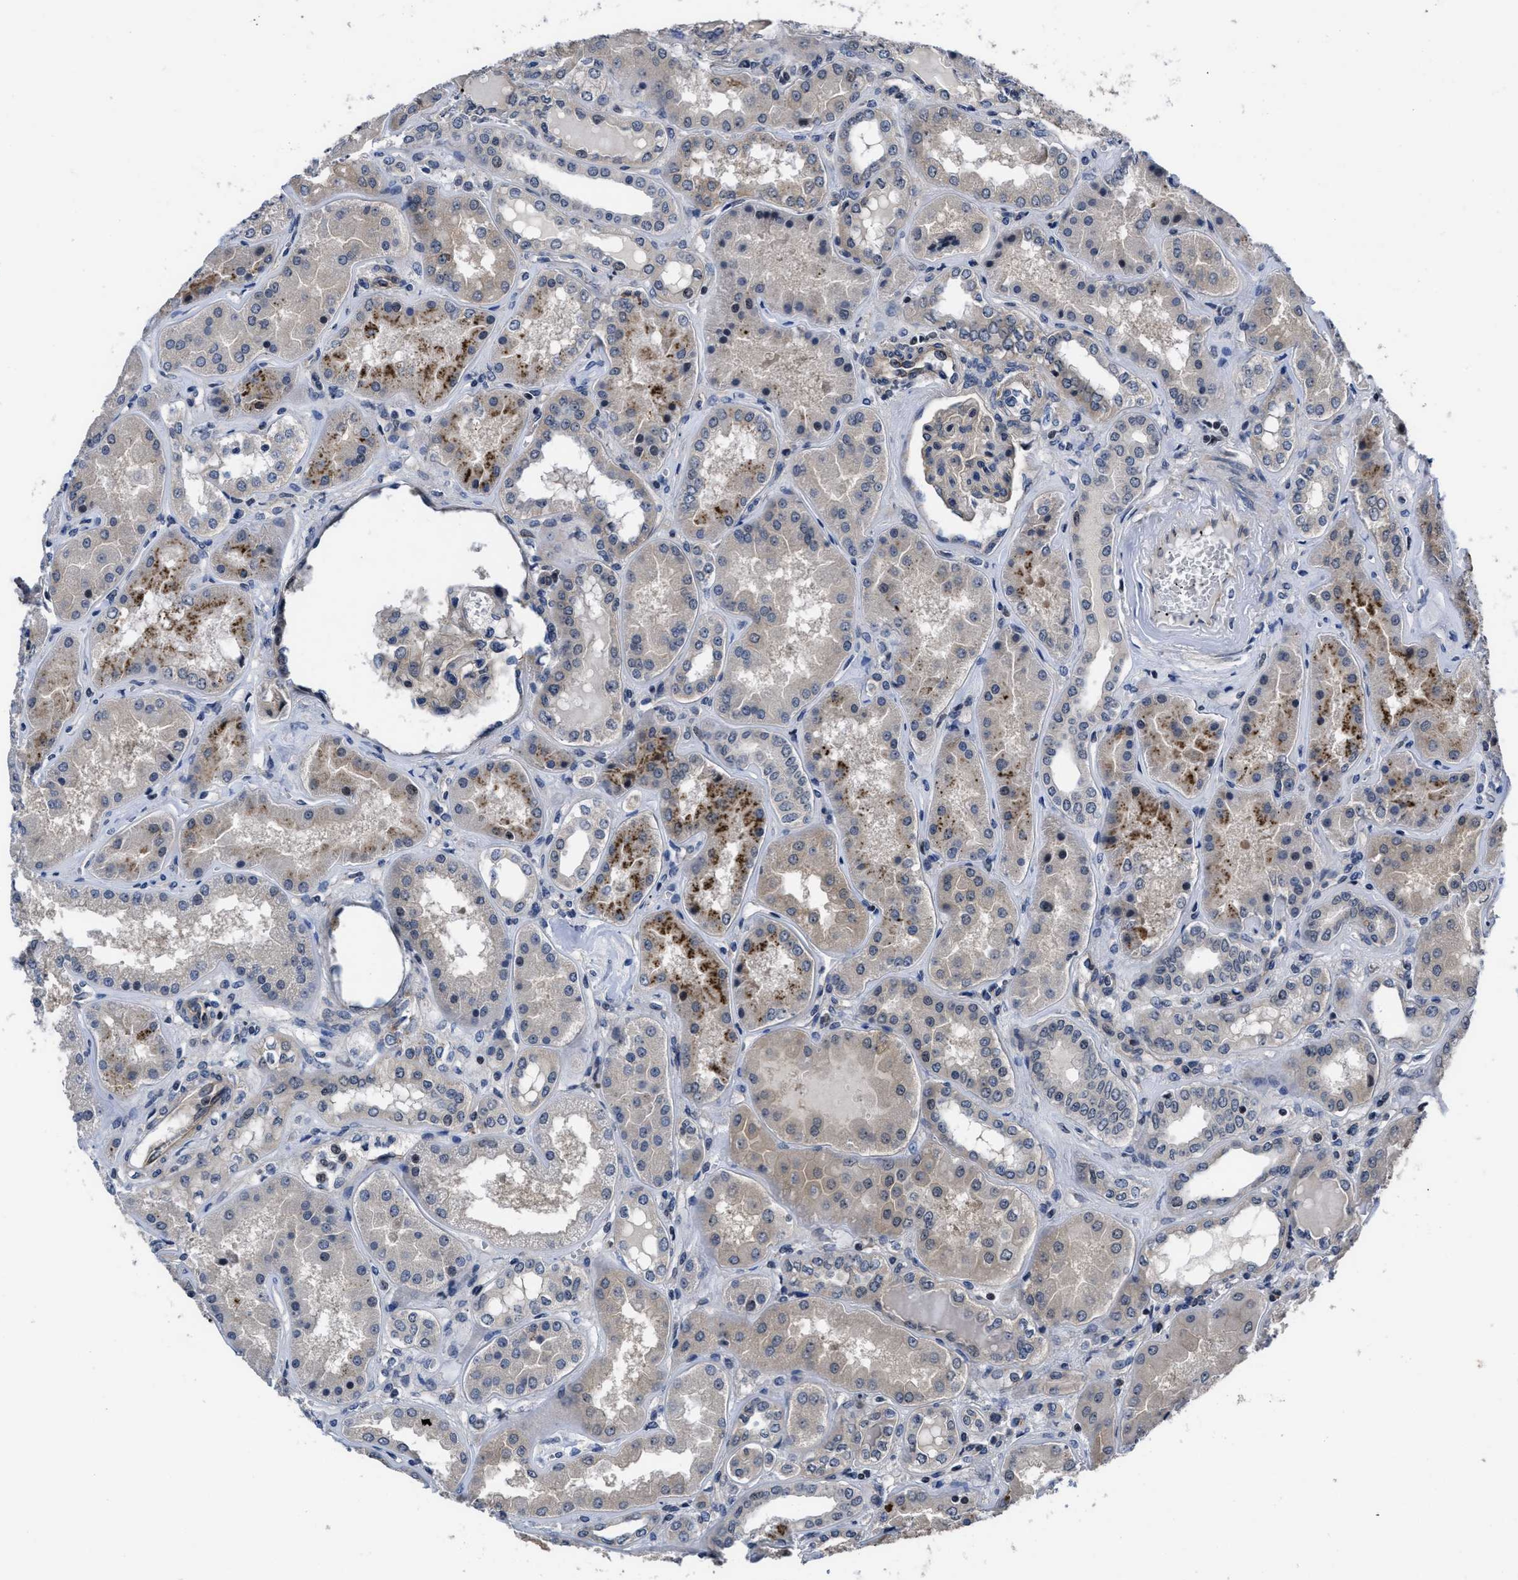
{"staining": {"intensity": "moderate", "quantity": "25%-75%", "location": "cytoplasmic/membranous"}, "tissue": "kidney", "cell_type": "Cells in glomeruli", "image_type": "normal", "snomed": [{"axis": "morphology", "description": "Normal tissue, NOS"}, {"axis": "topography", "description": "Kidney"}], "caption": "Immunohistochemical staining of unremarkable kidney shows medium levels of moderate cytoplasmic/membranous positivity in about 25%-75% of cells in glomeruli.", "gene": "DNAJC14", "patient": {"sex": "female", "age": 56}}